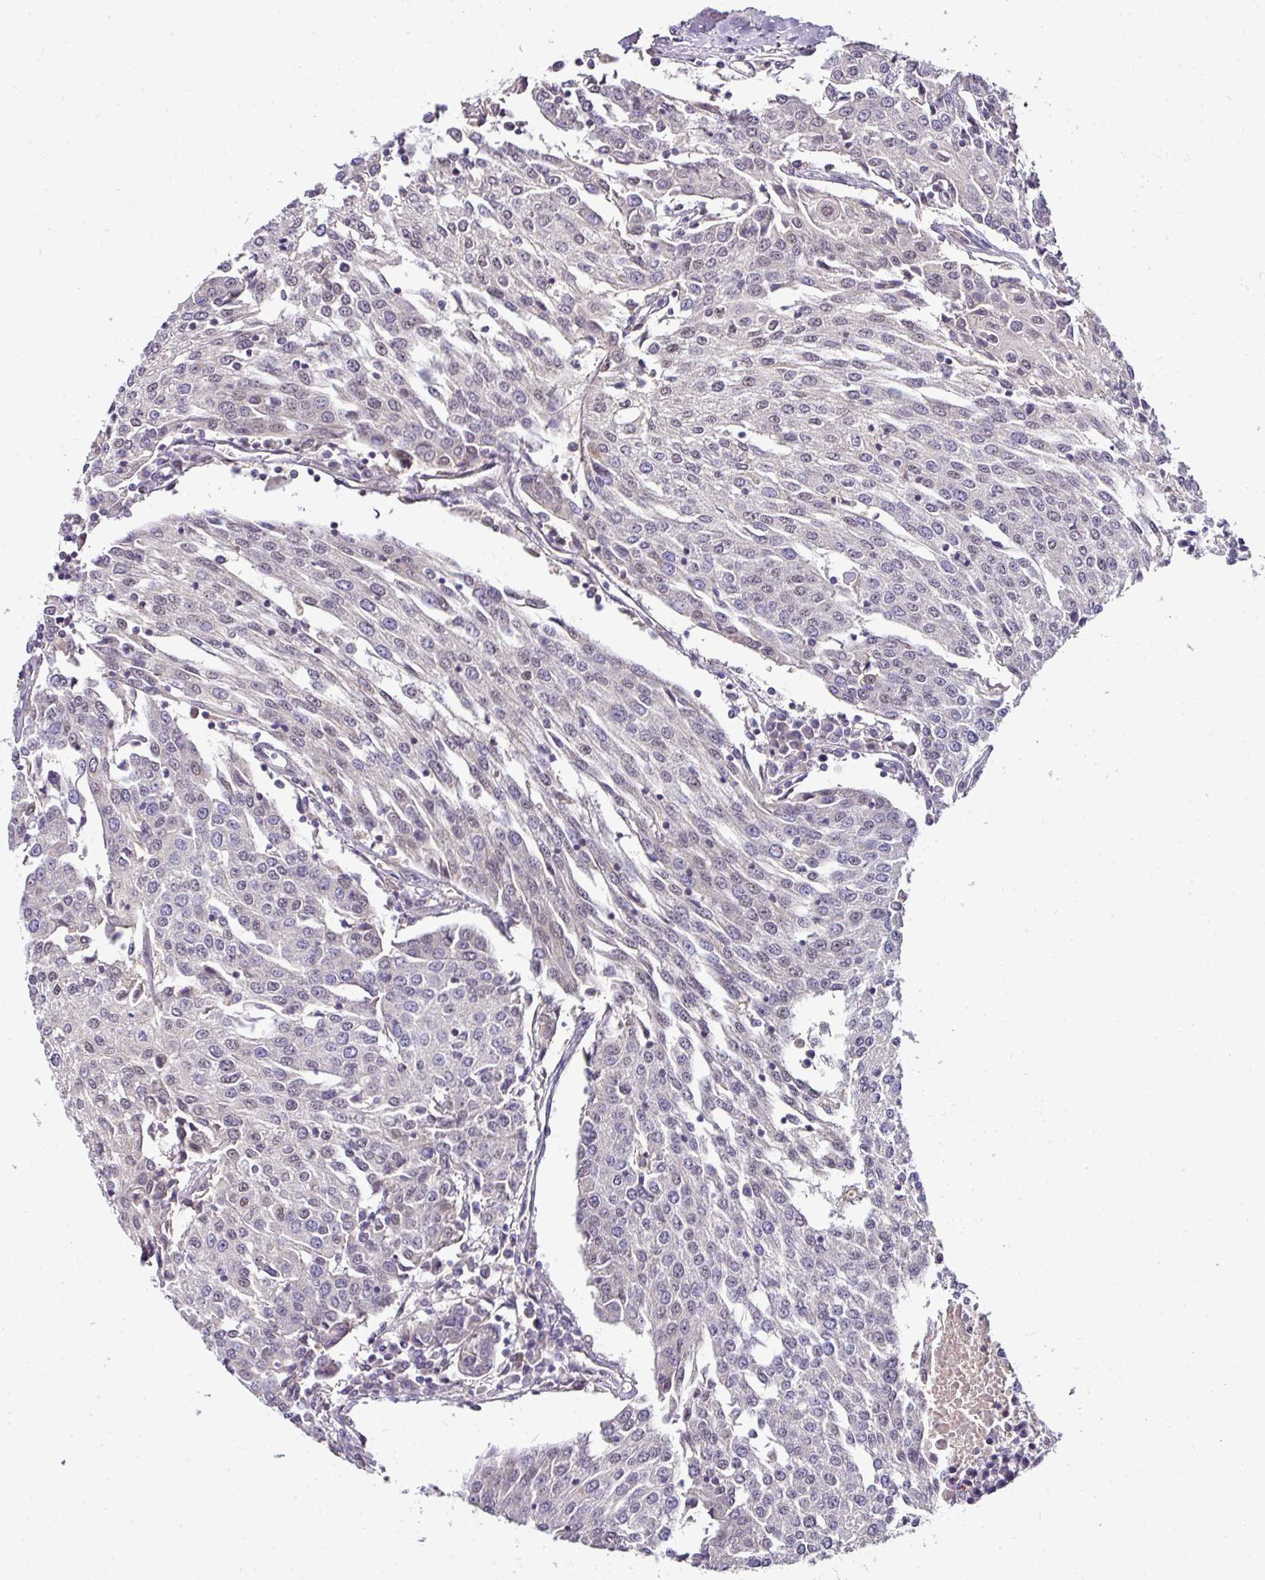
{"staining": {"intensity": "negative", "quantity": "none", "location": "none"}, "tissue": "urothelial cancer", "cell_type": "Tumor cells", "image_type": "cancer", "snomed": [{"axis": "morphology", "description": "Urothelial carcinoma, High grade"}, {"axis": "topography", "description": "Urinary bladder"}], "caption": "Tumor cells are negative for brown protein staining in urothelial cancer.", "gene": "NAPSA", "patient": {"sex": "female", "age": 85}}